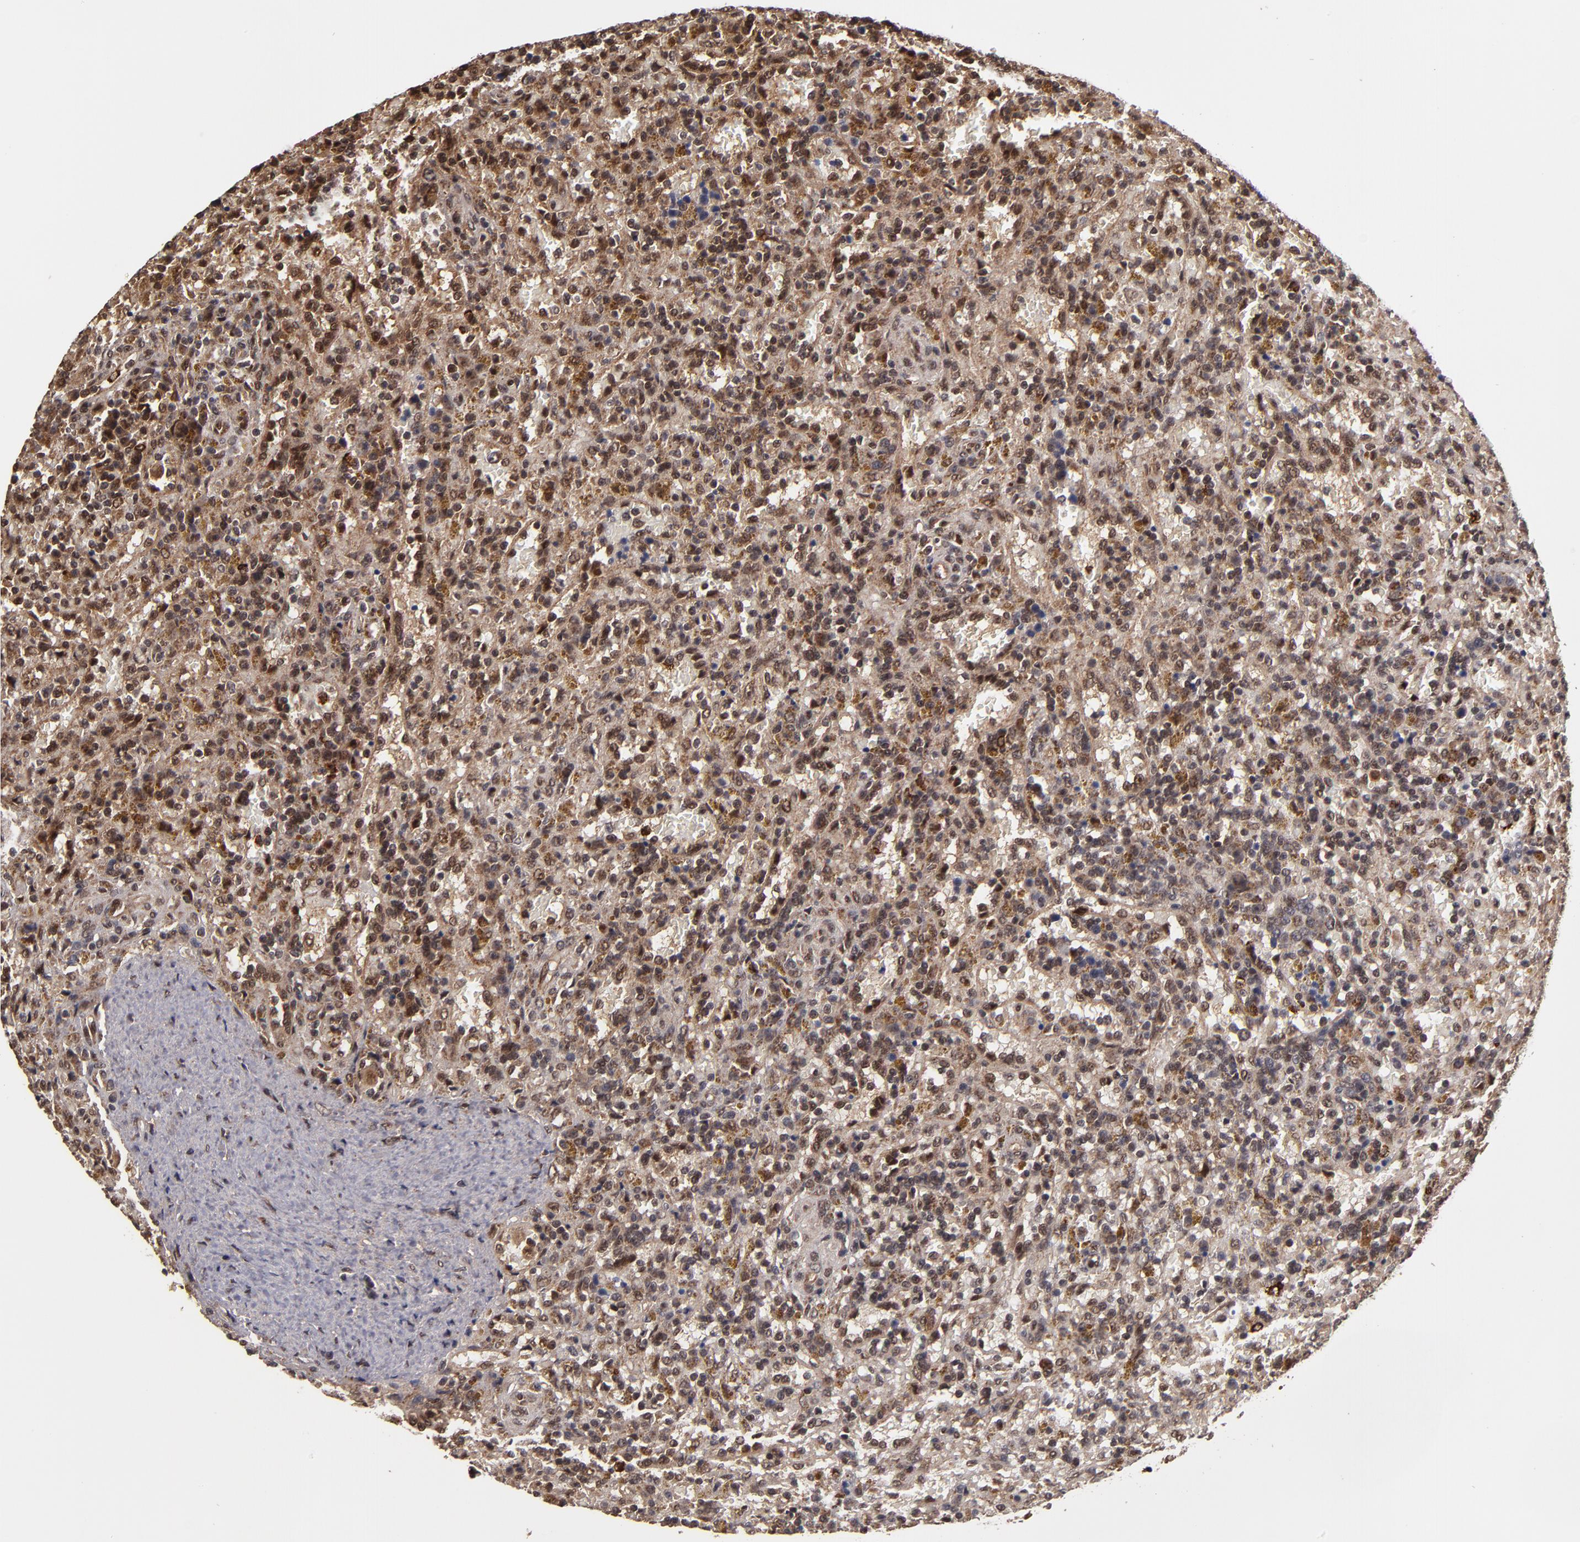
{"staining": {"intensity": "weak", "quantity": ">75%", "location": "cytoplasmic/membranous"}, "tissue": "lymphoma", "cell_type": "Tumor cells", "image_type": "cancer", "snomed": [{"axis": "morphology", "description": "Malignant lymphoma, non-Hodgkin's type, Low grade"}, {"axis": "topography", "description": "Spleen"}], "caption": "Immunohistochemical staining of lymphoma exhibits weak cytoplasmic/membranous protein positivity in approximately >75% of tumor cells.", "gene": "CUL5", "patient": {"sex": "female", "age": 65}}